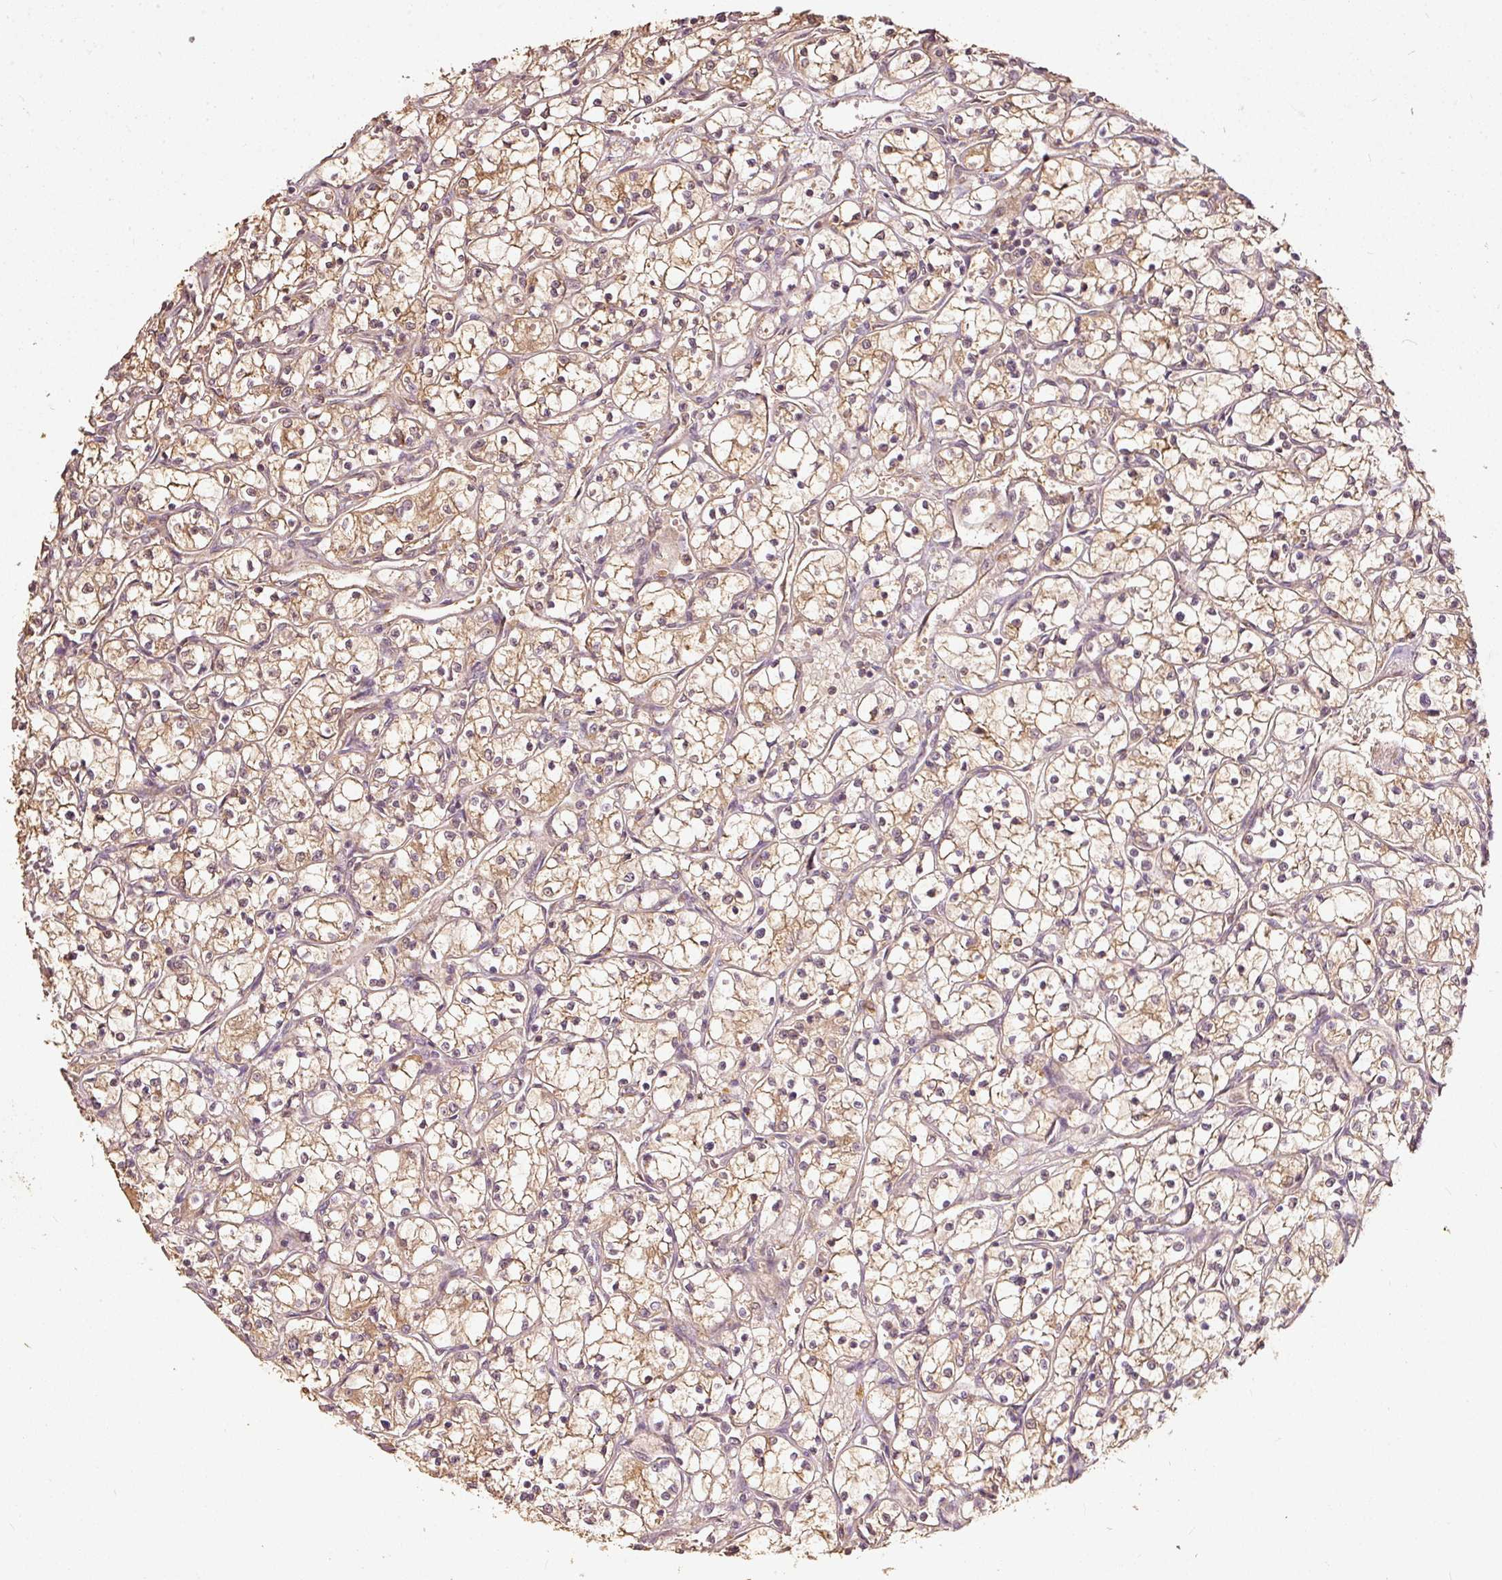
{"staining": {"intensity": "moderate", "quantity": ">75%", "location": "cytoplasmic/membranous"}, "tissue": "renal cancer", "cell_type": "Tumor cells", "image_type": "cancer", "snomed": [{"axis": "morphology", "description": "Adenocarcinoma, NOS"}, {"axis": "topography", "description": "Kidney"}], "caption": "Immunohistochemical staining of adenocarcinoma (renal) shows moderate cytoplasmic/membranous protein expression in about >75% of tumor cells.", "gene": "FUT8", "patient": {"sex": "female", "age": 69}}